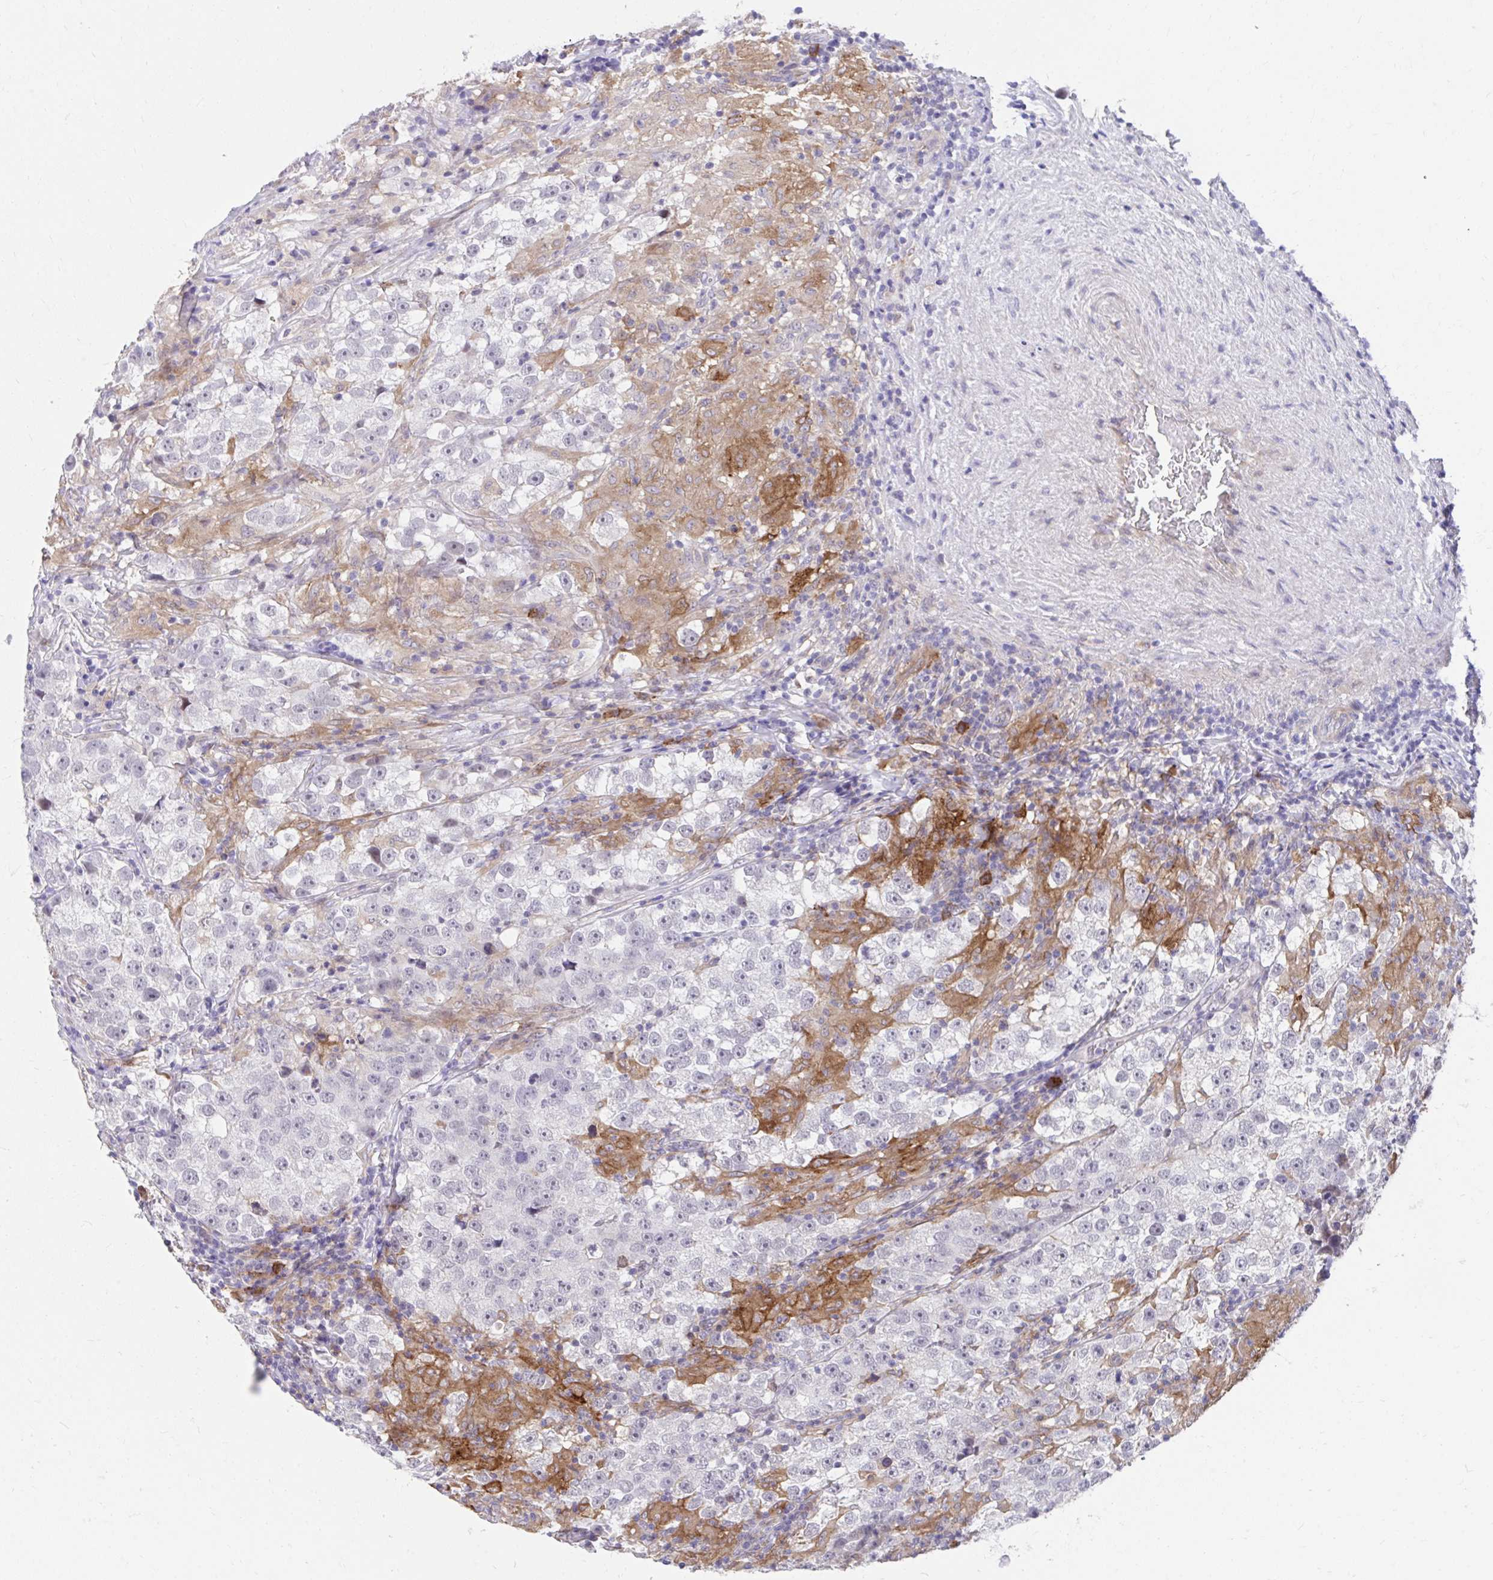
{"staining": {"intensity": "negative", "quantity": "none", "location": "none"}, "tissue": "testis cancer", "cell_type": "Tumor cells", "image_type": "cancer", "snomed": [{"axis": "morphology", "description": "Seminoma, NOS"}, {"axis": "topography", "description": "Testis"}], "caption": "Photomicrograph shows no protein positivity in tumor cells of testis cancer tissue.", "gene": "SLAMF7", "patient": {"sex": "male", "age": 46}}